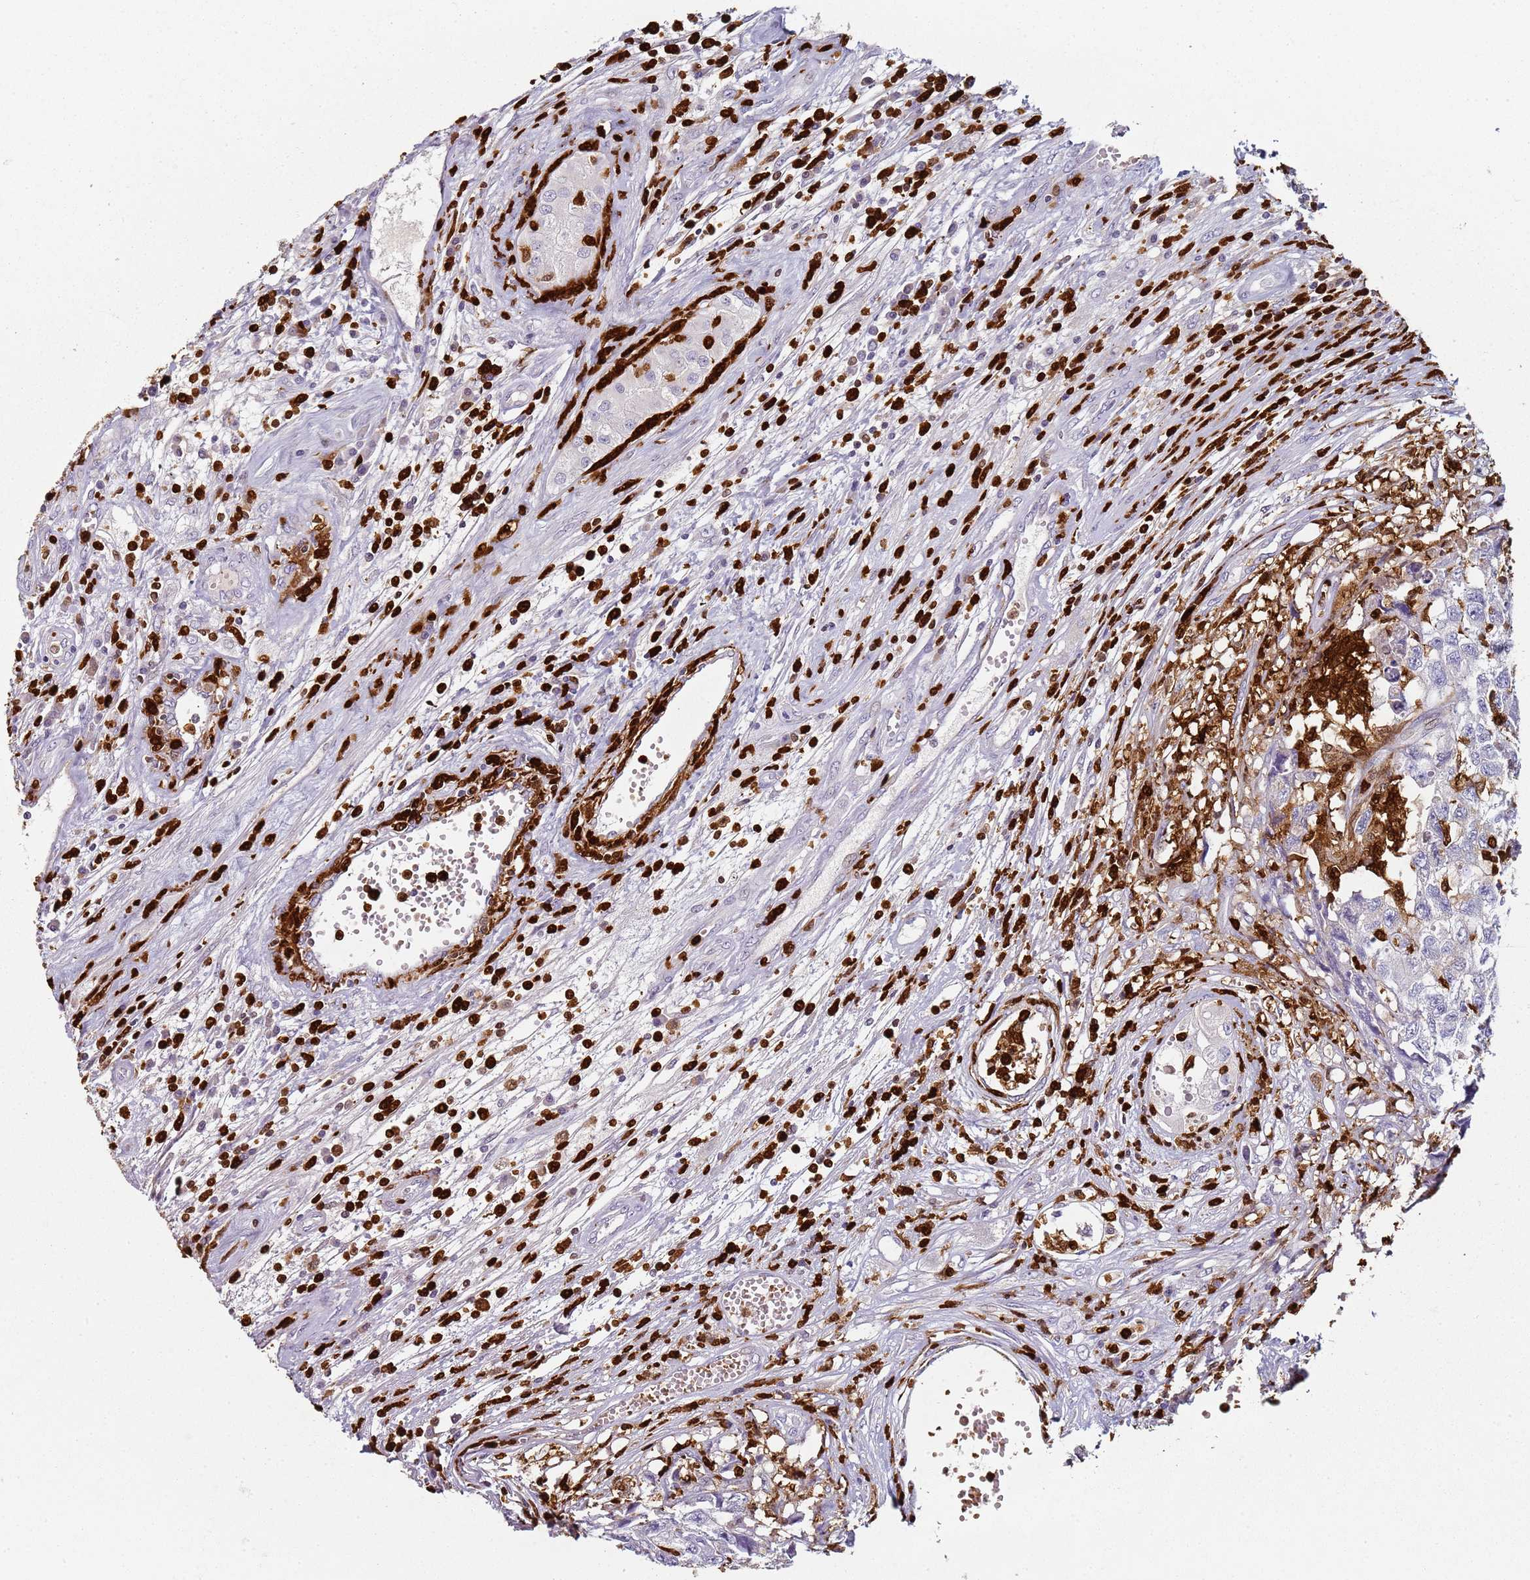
{"staining": {"intensity": "negative", "quantity": "none", "location": "none"}, "tissue": "testis cancer", "cell_type": "Tumor cells", "image_type": "cancer", "snomed": [{"axis": "morphology", "description": "Seminoma, NOS"}, {"axis": "morphology", "description": "Carcinoma, Embryonal, NOS"}, {"axis": "topography", "description": "Testis"}], "caption": "Photomicrograph shows no protein expression in tumor cells of testis cancer (embryonal carcinoma) tissue.", "gene": "S100A4", "patient": {"sex": "male", "age": 43}}